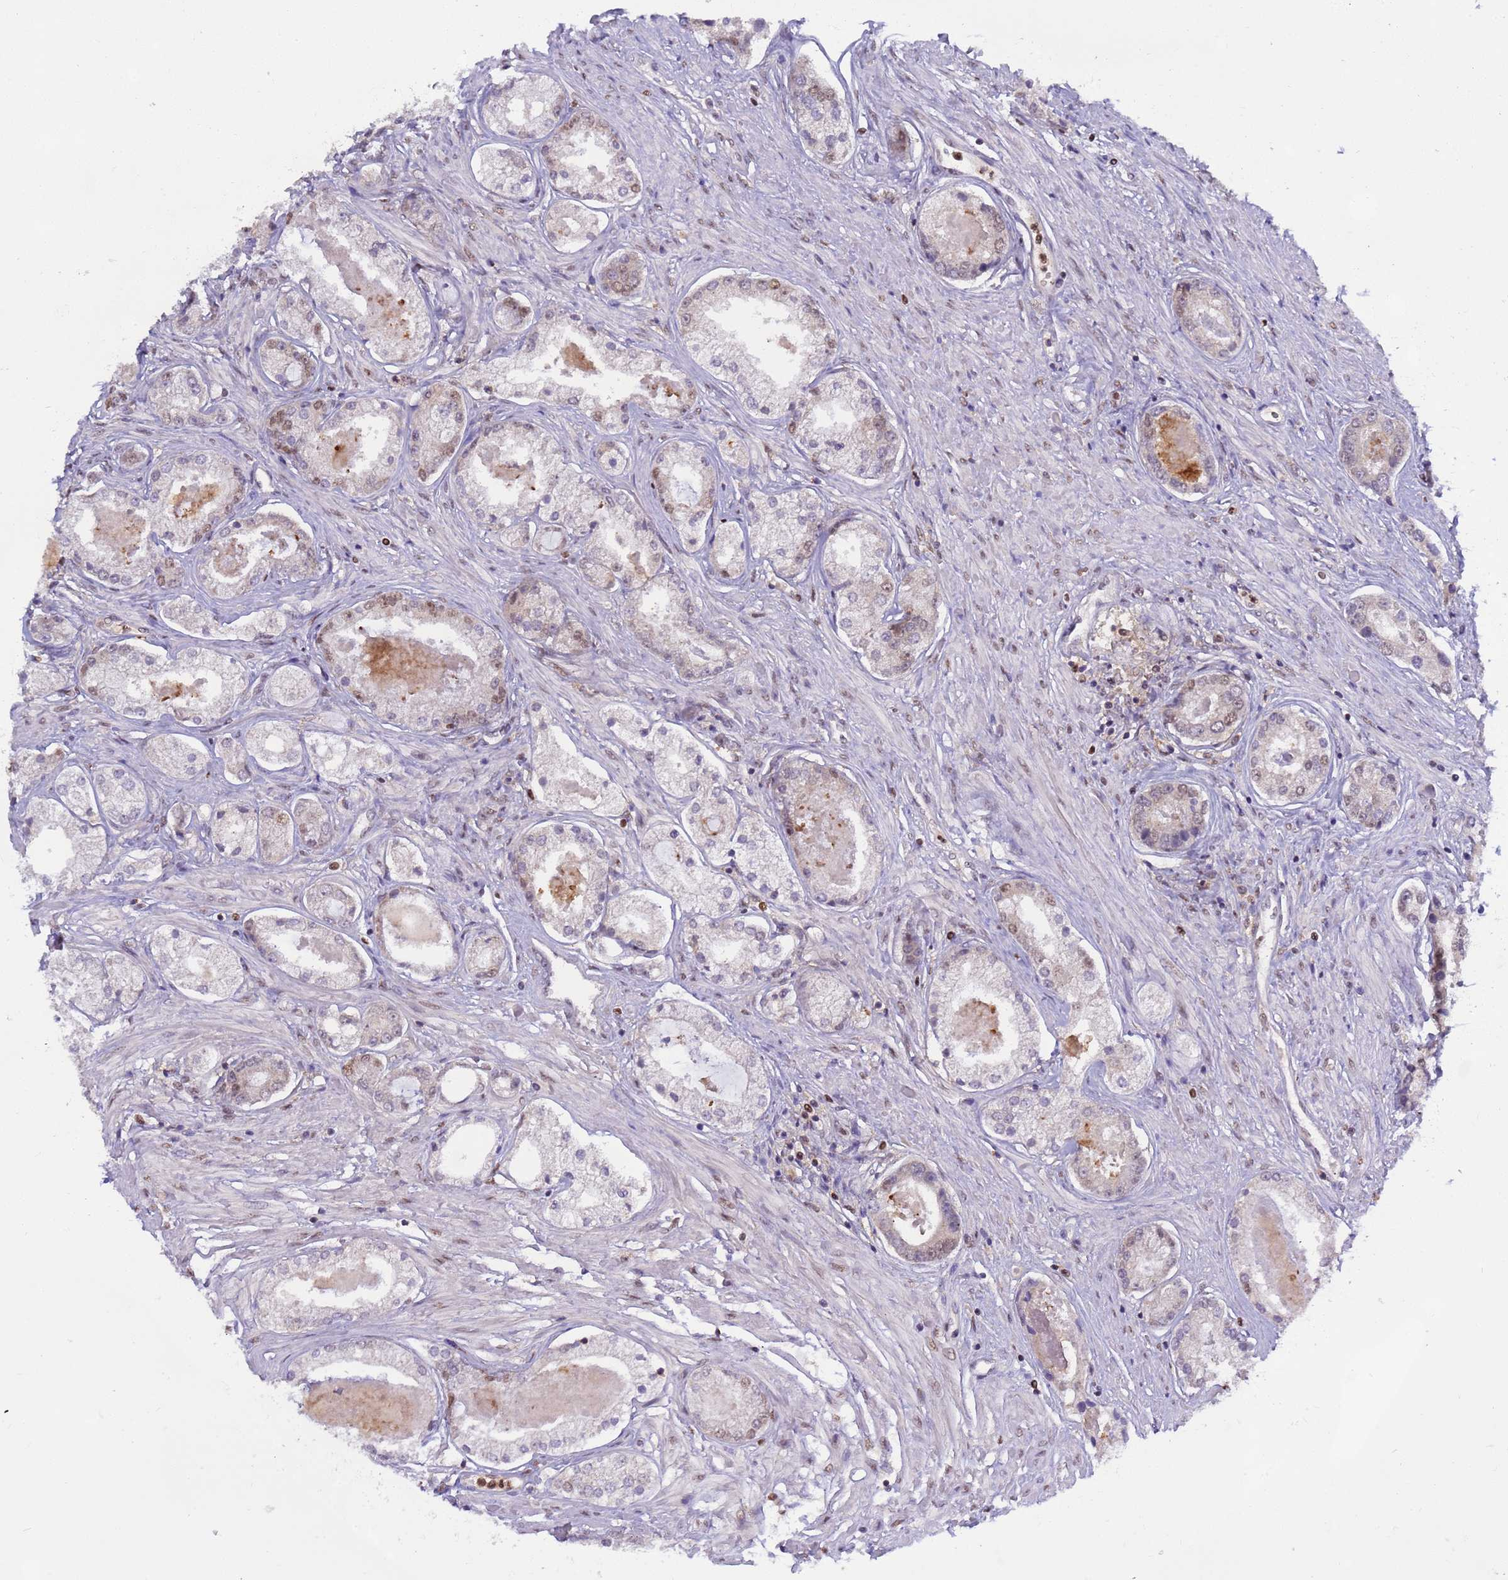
{"staining": {"intensity": "moderate", "quantity": "<25%", "location": "nuclear"}, "tissue": "prostate cancer", "cell_type": "Tumor cells", "image_type": "cancer", "snomed": [{"axis": "morphology", "description": "Adenocarcinoma, Low grade"}, {"axis": "topography", "description": "Prostate"}], "caption": "The histopathology image exhibits immunohistochemical staining of prostate adenocarcinoma (low-grade). There is moderate nuclear positivity is present in about <25% of tumor cells.", "gene": "CD53", "patient": {"sex": "male", "age": 68}}